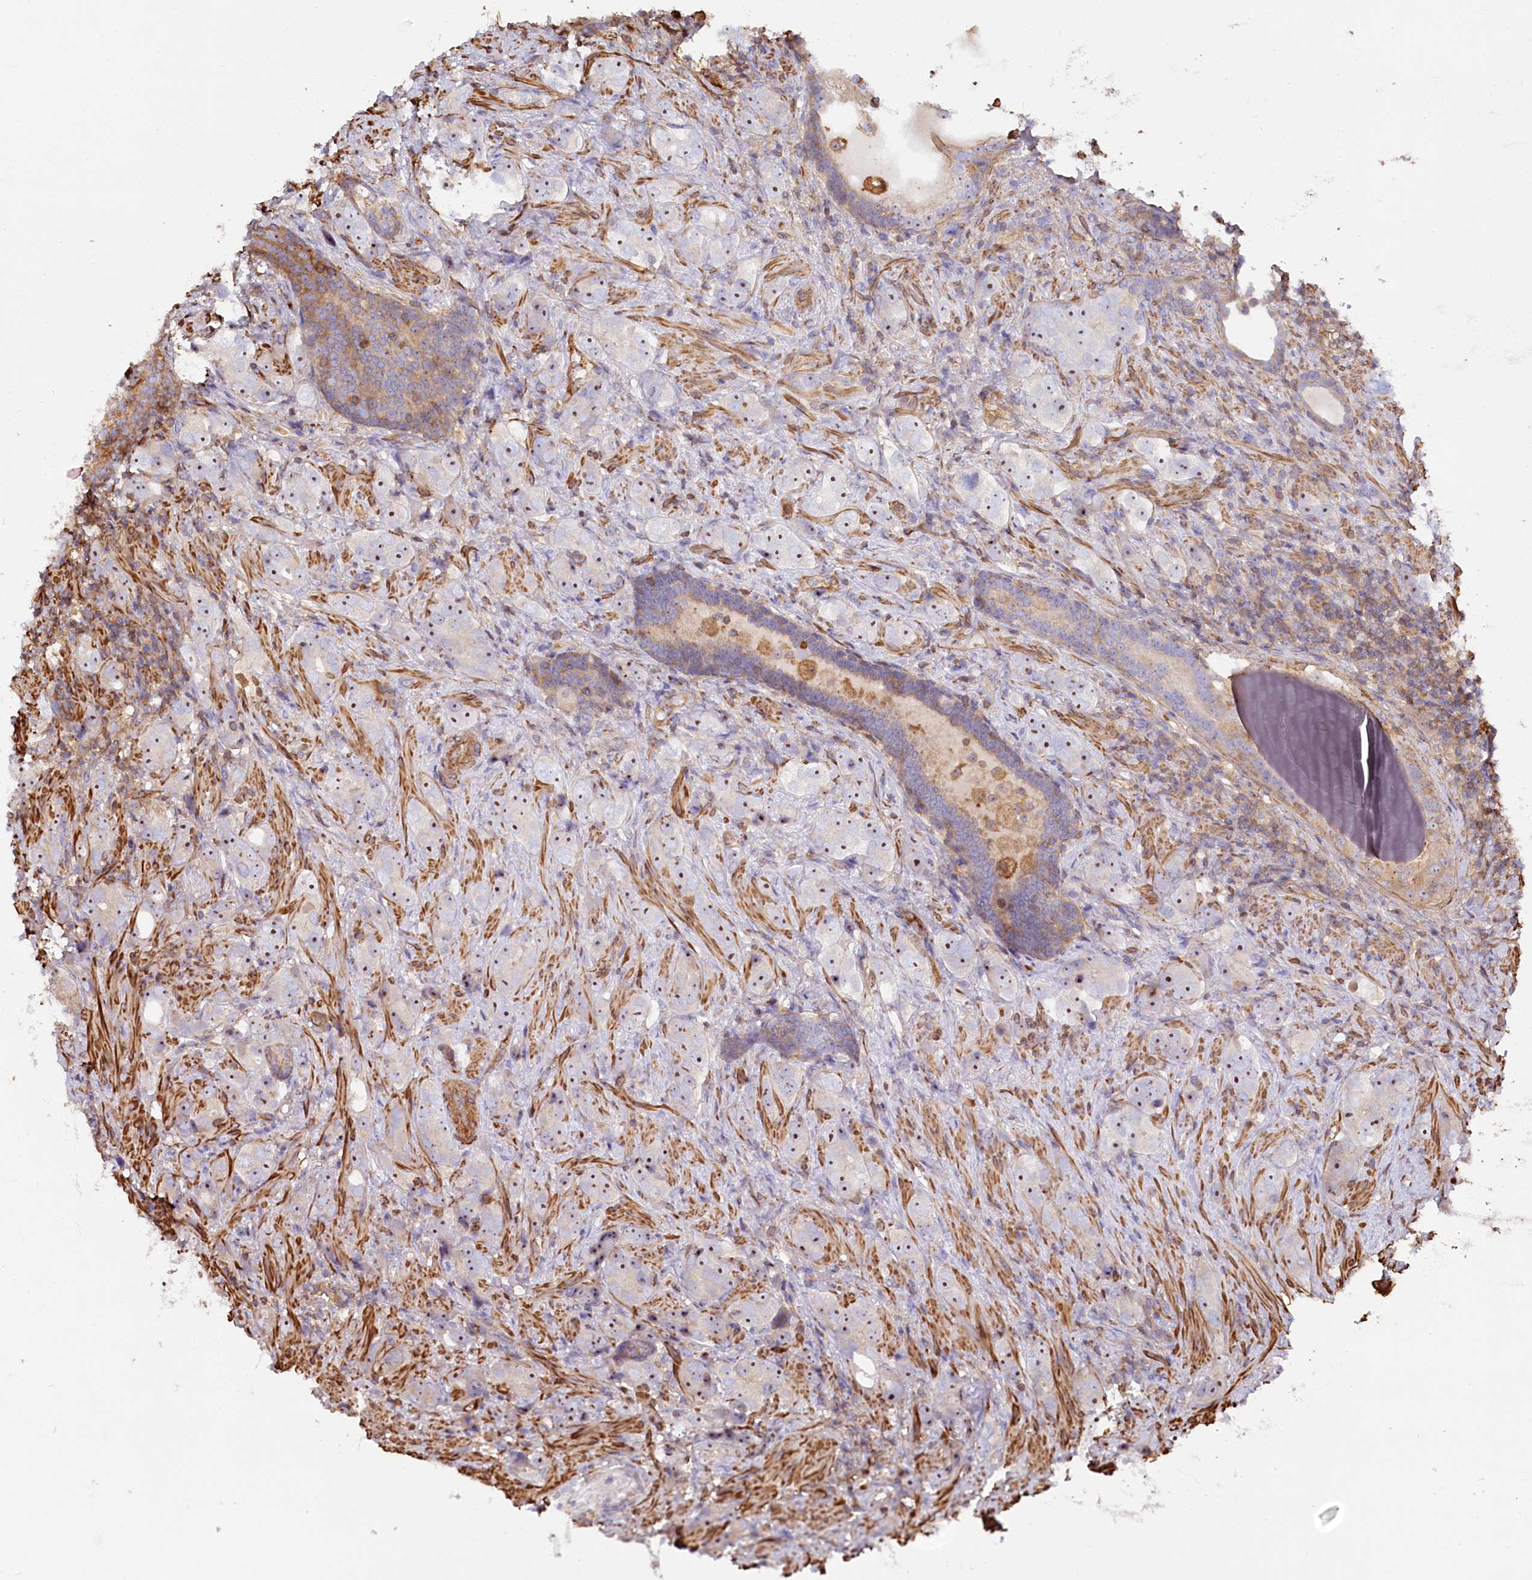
{"staining": {"intensity": "moderate", "quantity": ">75%", "location": "nuclear"}, "tissue": "prostate cancer", "cell_type": "Tumor cells", "image_type": "cancer", "snomed": [{"axis": "morphology", "description": "Adenocarcinoma, High grade"}, {"axis": "topography", "description": "Prostate"}], "caption": "This photomicrograph reveals immunohistochemistry (IHC) staining of human prostate high-grade adenocarcinoma, with medium moderate nuclear staining in about >75% of tumor cells.", "gene": "WDR36", "patient": {"sex": "male", "age": 63}}